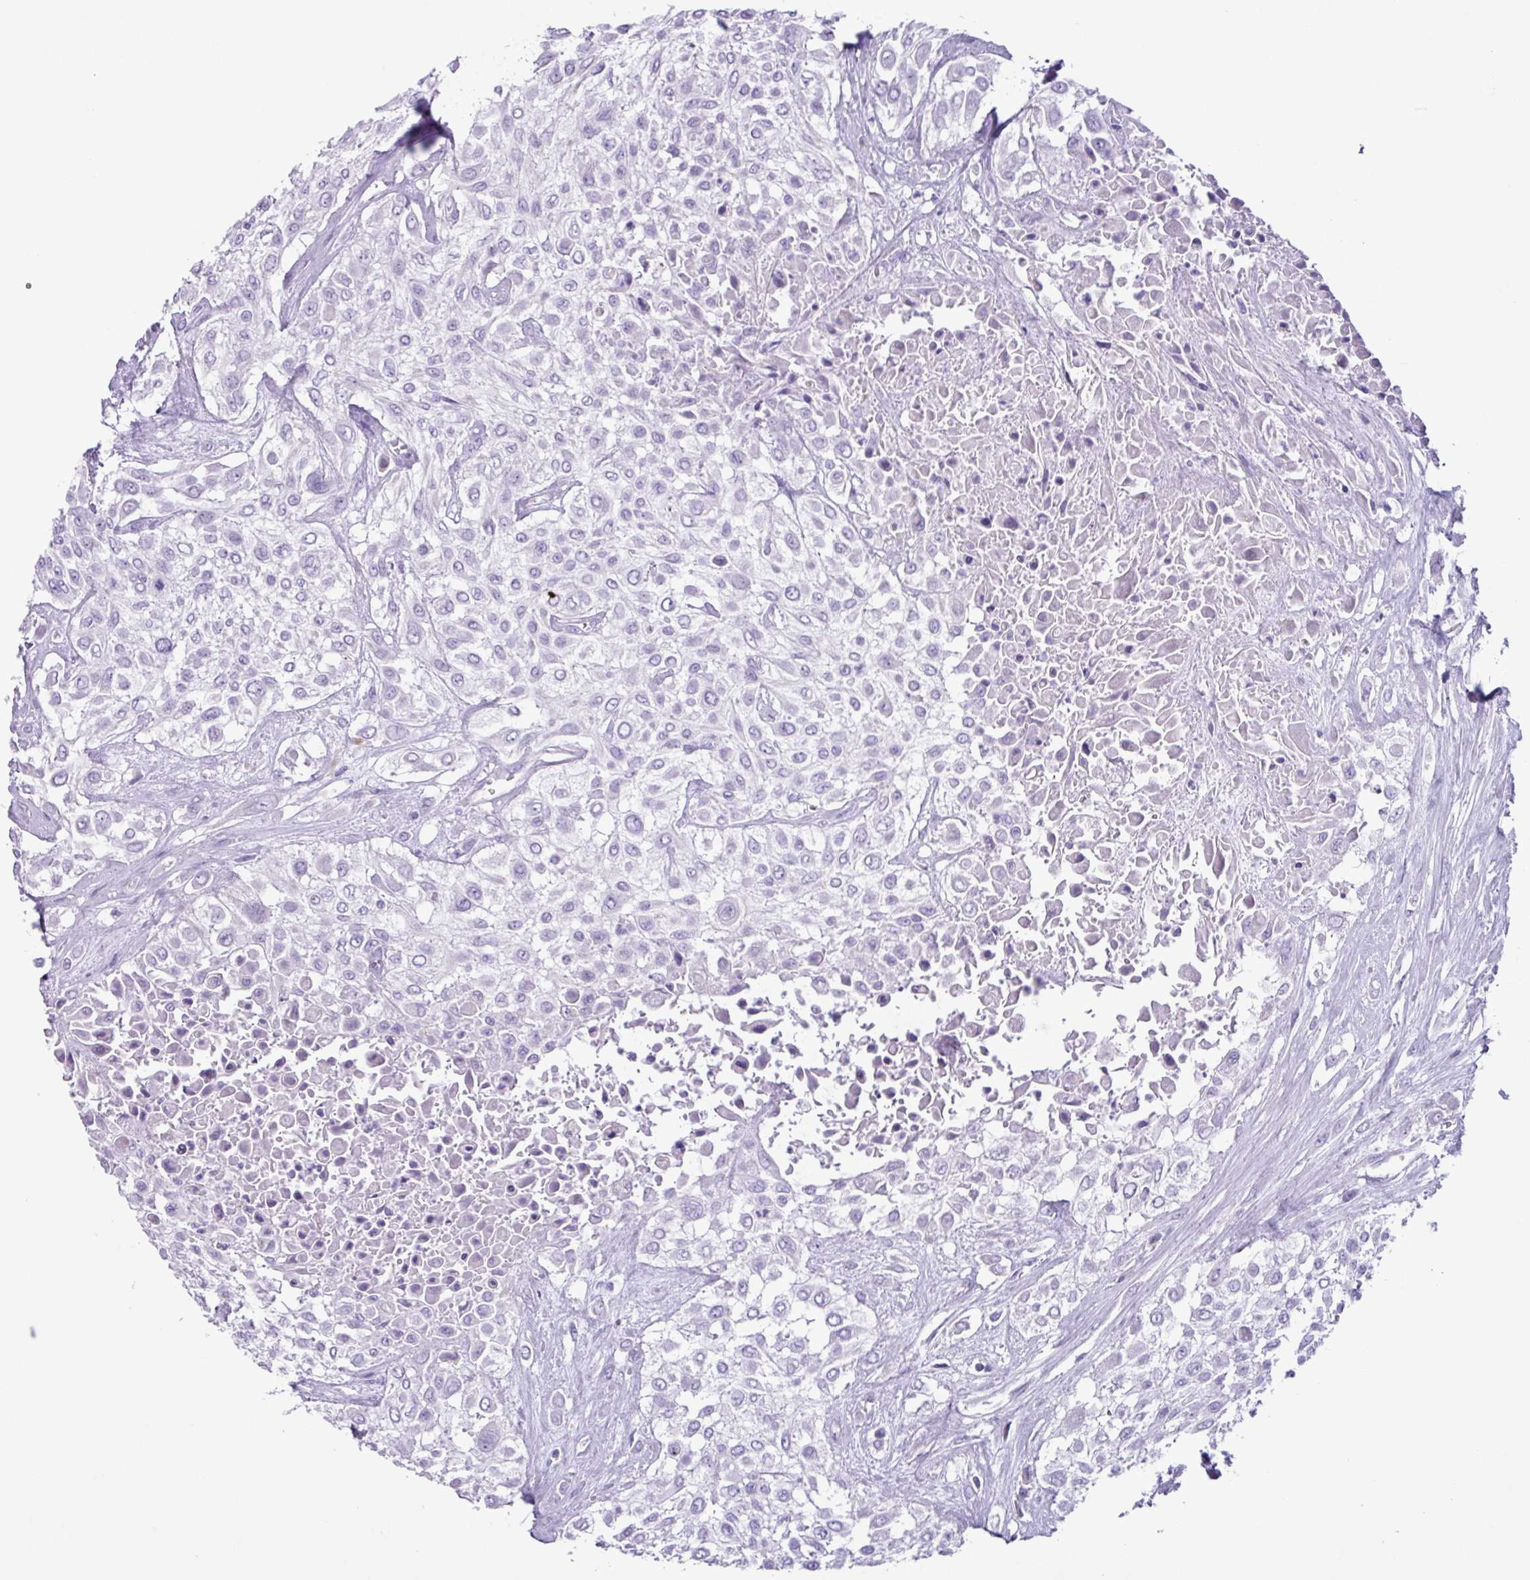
{"staining": {"intensity": "negative", "quantity": "none", "location": "none"}, "tissue": "urothelial cancer", "cell_type": "Tumor cells", "image_type": "cancer", "snomed": [{"axis": "morphology", "description": "Urothelial carcinoma, High grade"}, {"axis": "topography", "description": "Urinary bladder"}], "caption": "Immunohistochemistry of urothelial cancer displays no staining in tumor cells. (Brightfield microscopy of DAB immunohistochemistry (IHC) at high magnification).", "gene": "AGO3", "patient": {"sex": "male", "age": 57}}